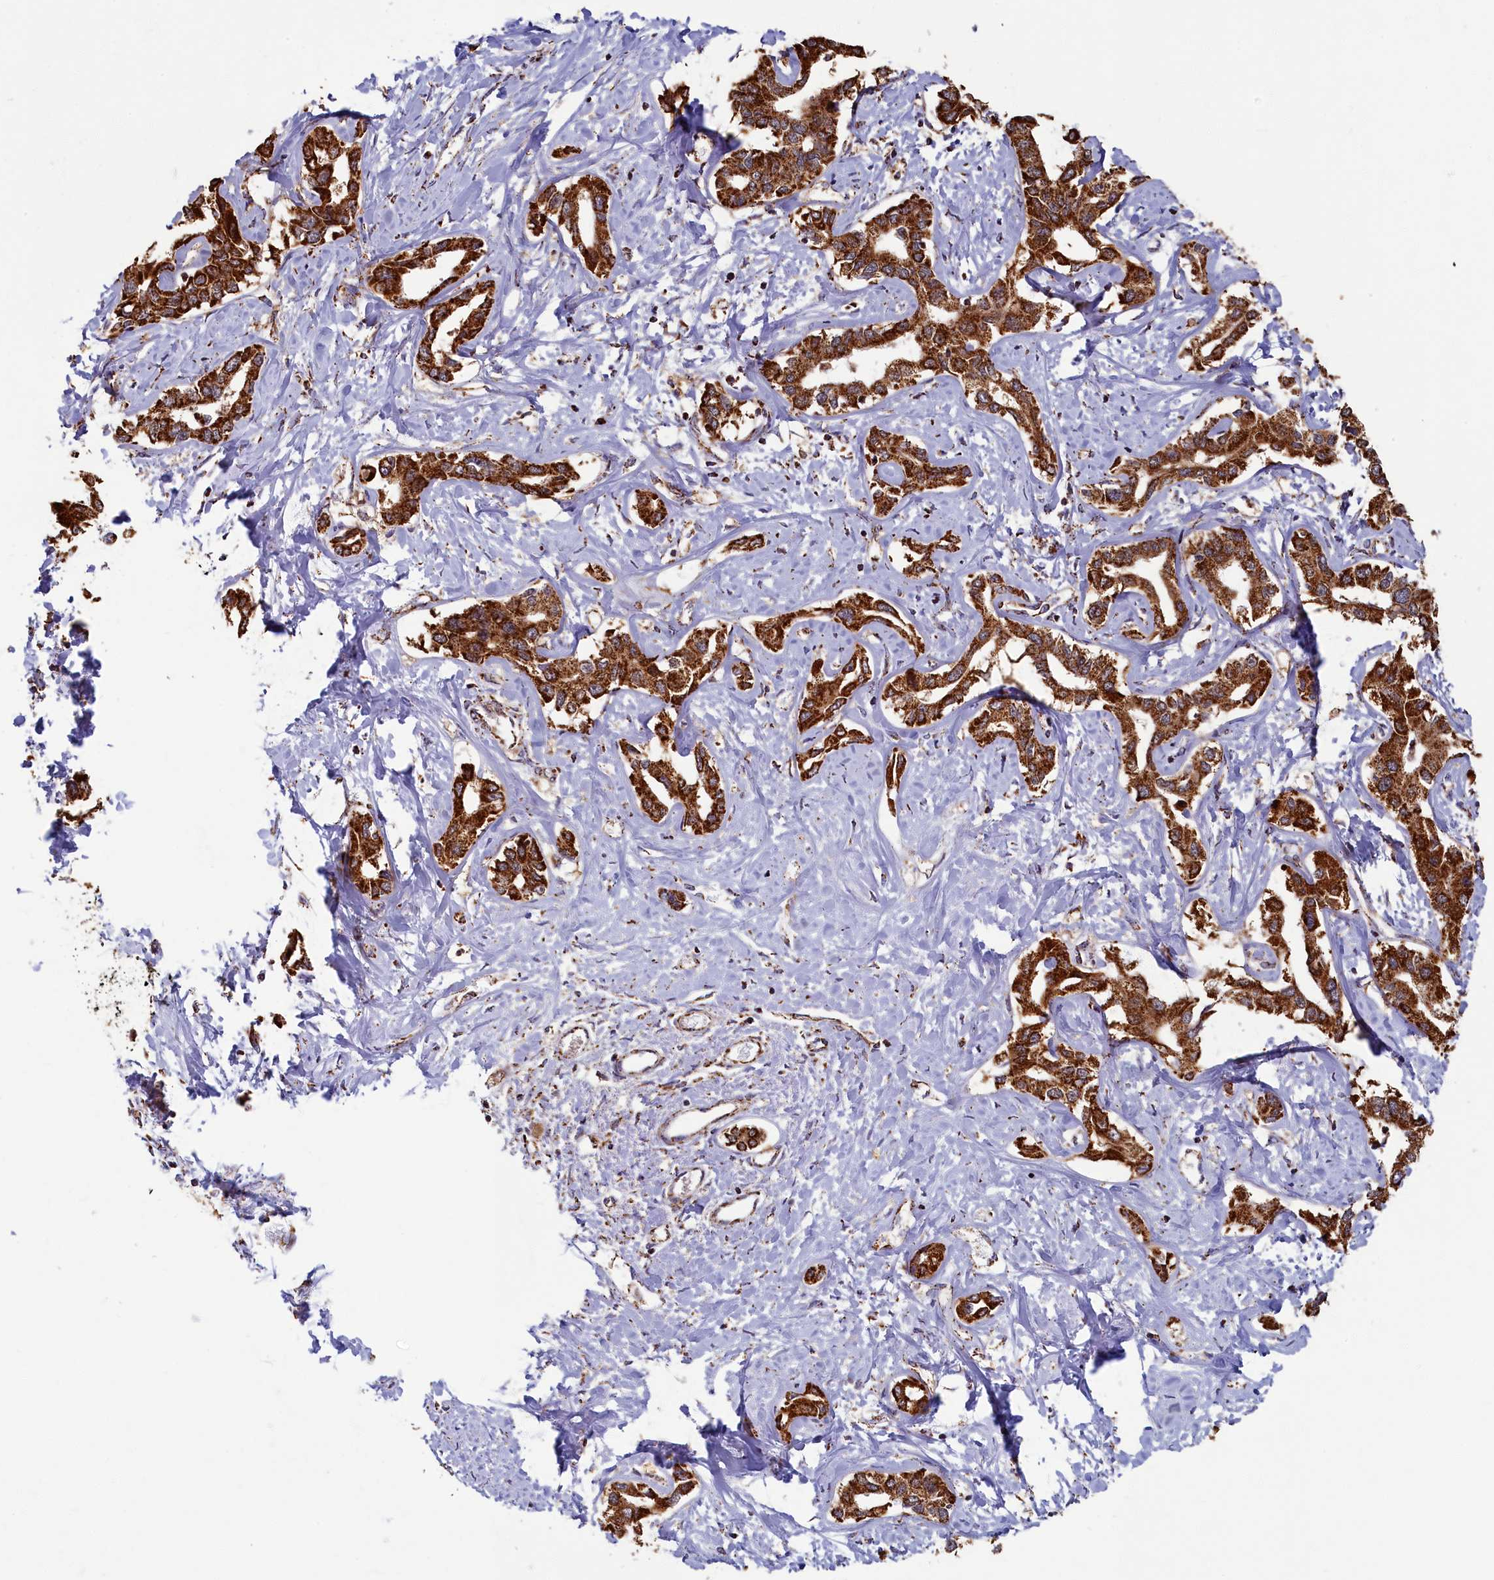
{"staining": {"intensity": "strong", "quantity": ">75%", "location": "cytoplasmic/membranous"}, "tissue": "liver cancer", "cell_type": "Tumor cells", "image_type": "cancer", "snomed": [{"axis": "morphology", "description": "Cholangiocarcinoma"}, {"axis": "topography", "description": "Liver"}], "caption": "Liver cancer stained with DAB IHC reveals high levels of strong cytoplasmic/membranous staining in about >75% of tumor cells. (IHC, brightfield microscopy, high magnification).", "gene": "SPR", "patient": {"sex": "male", "age": 59}}